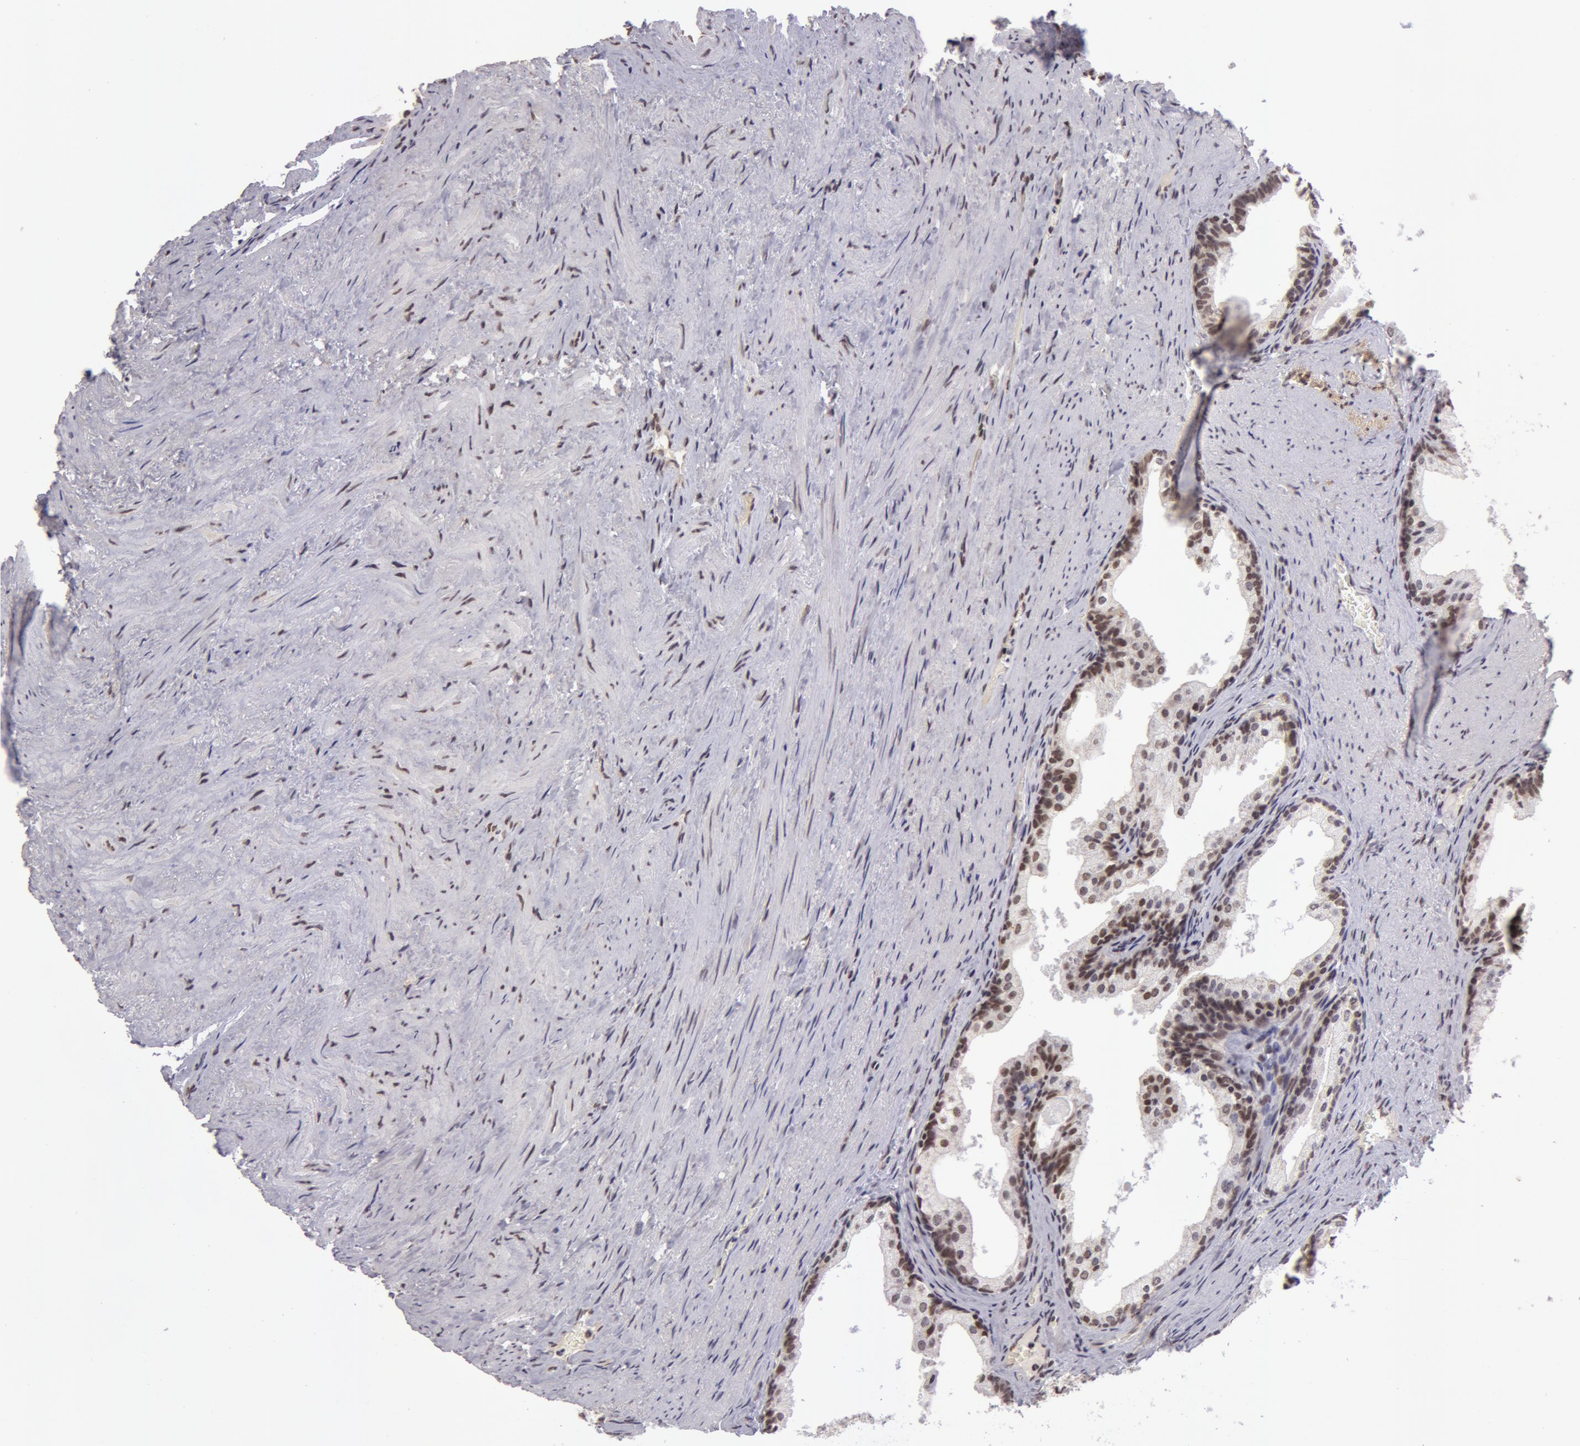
{"staining": {"intensity": "moderate", "quantity": ">75%", "location": "nuclear"}, "tissue": "prostate cancer", "cell_type": "Tumor cells", "image_type": "cancer", "snomed": [{"axis": "morphology", "description": "Adenocarcinoma, Medium grade"}, {"axis": "topography", "description": "Prostate"}], "caption": "Immunohistochemical staining of prostate medium-grade adenocarcinoma shows medium levels of moderate nuclear expression in about >75% of tumor cells.", "gene": "VRTN", "patient": {"sex": "male", "age": 60}}